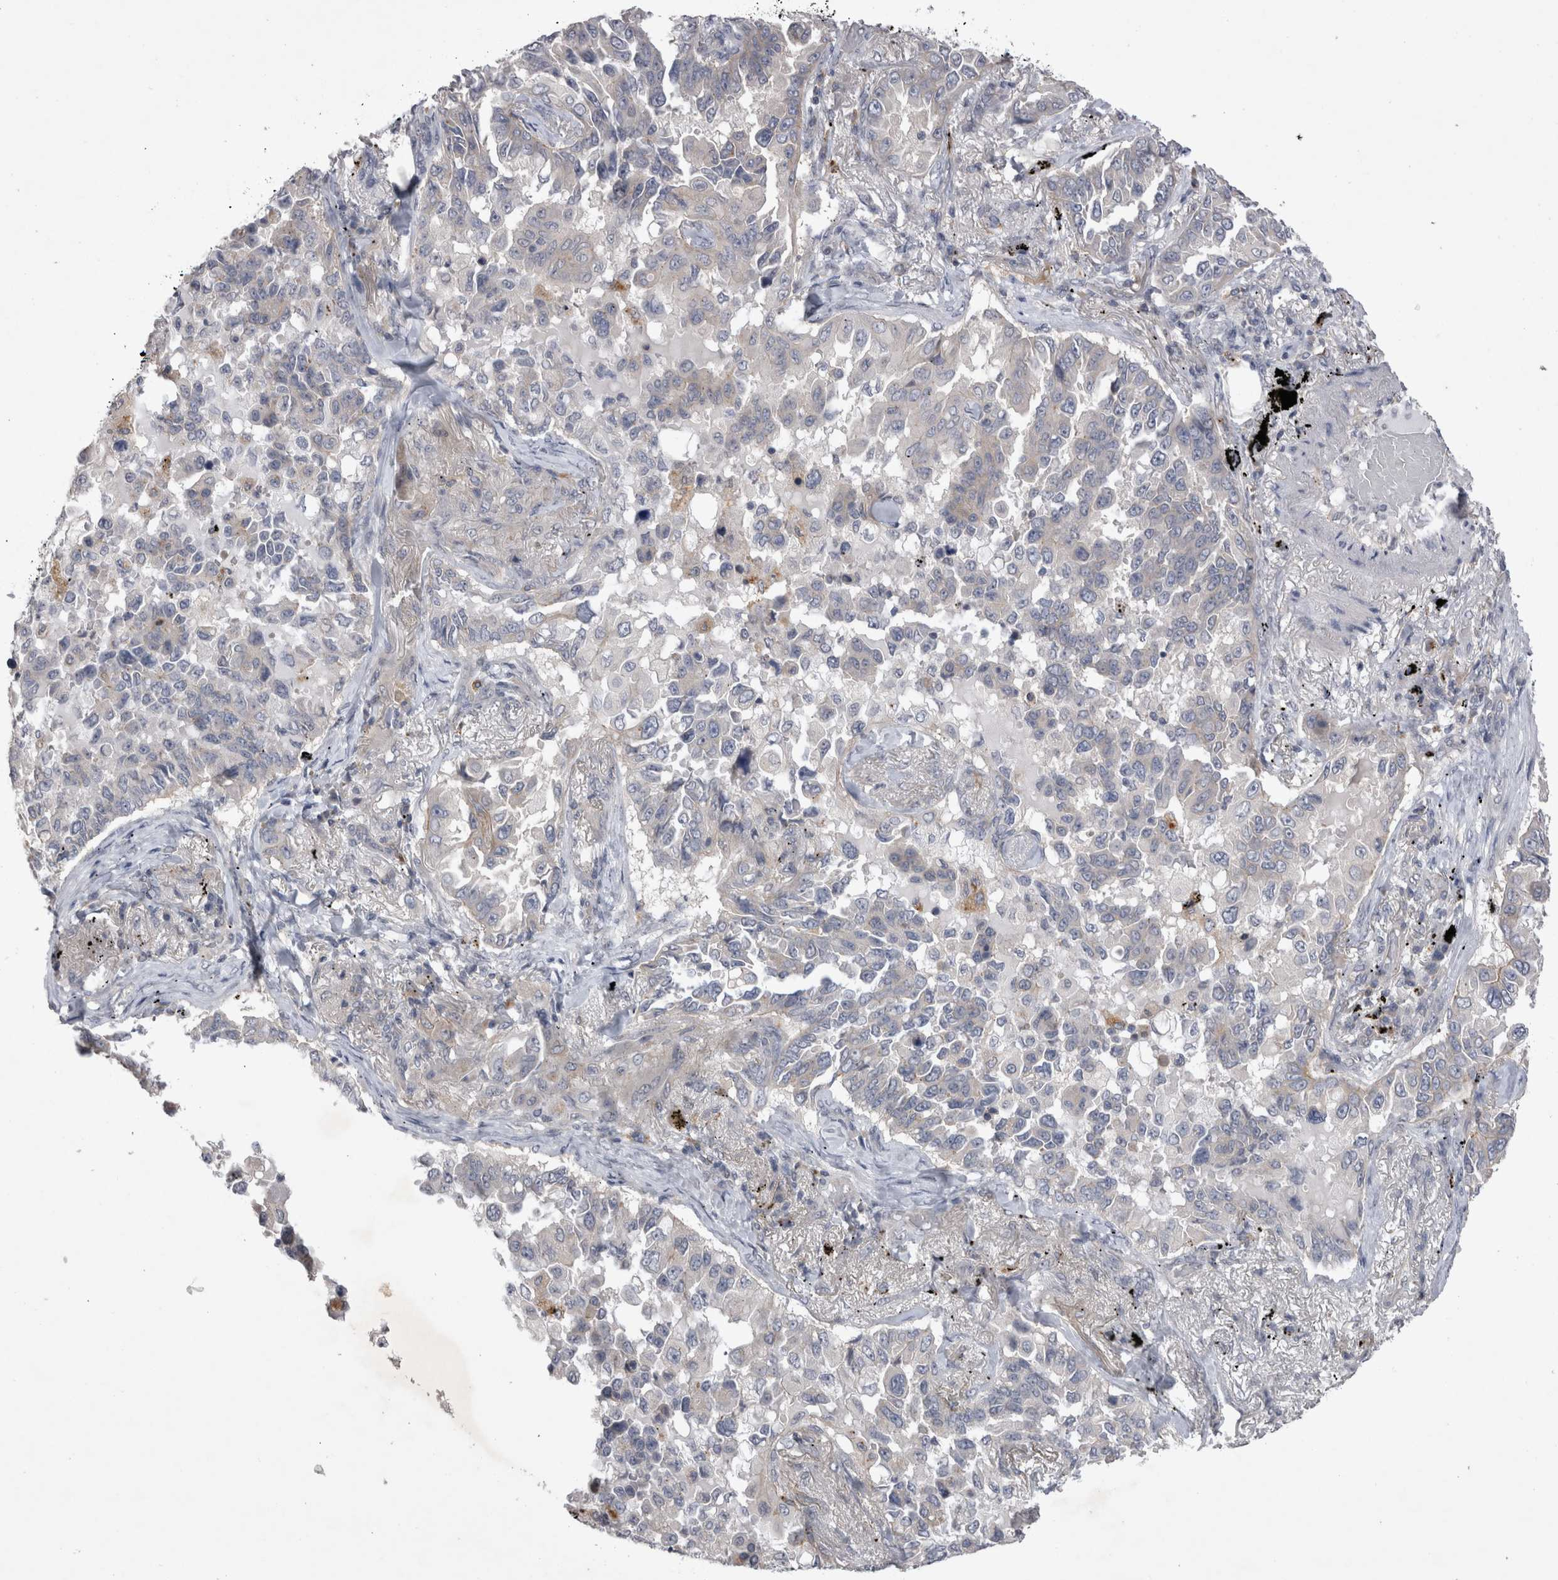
{"staining": {"intensity": "negative", "quantity": "none", "location": "none"}, "tissue": "lung cancer", "cell_type": "Tumor cells", "image_type": "cancer", "snomed": [{"axis": "morphology", "description": "Adenocarcinoma, NOS"}, {"axis": "topography", "description": "Lung"}], "caption": "Human lung cancer (adenocarcinoma) stained for a protein using immunohistochemistry (IHC) reveals no positivity in tumor cells.", "gene": "CTBS", "patient": {"sex": "female", "age": 67}}